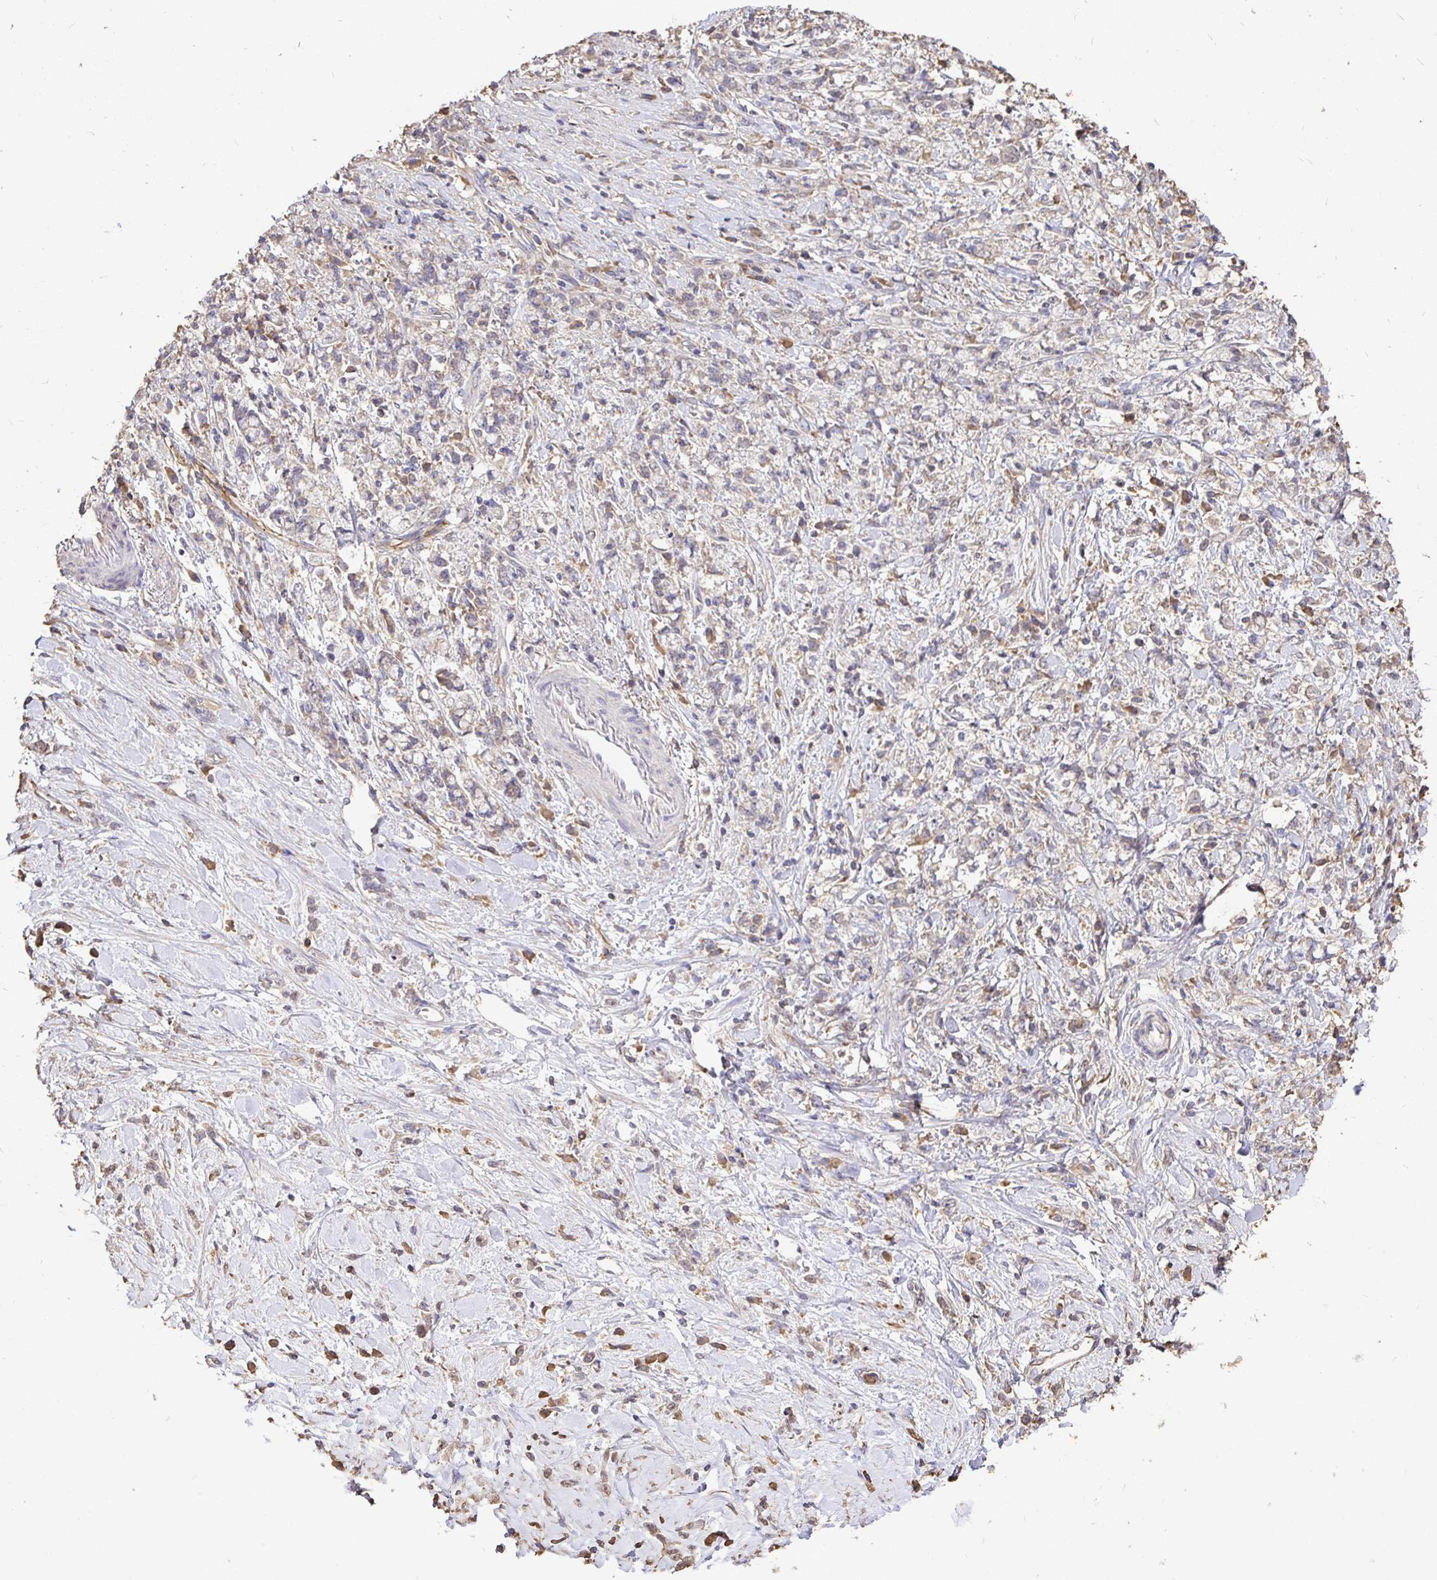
{"staining": {"intensity": "weak", "quantity": "<25%", "location": "cytoplasmic/membranous"}, "tissue": "stomach cancer", "cell_type": "Tumor cells", "image_type": "cancer", "snomed": [{"axis": "morphology", "description": "Adenocarcinoma, NOS"}, {"axis": "topography", "description": "Stomach"}], "caption": "DAB (3,3'-diaminobenzidine) immunohistochemical staining of human stomach cancer reveals no significant positivity in tumor cells. (Immunohistochemistry (ihc), brightfield microscopy, high magnification).", "gene": "MAPK8IP3", "patient": {"sex": "female", "age": 60}}